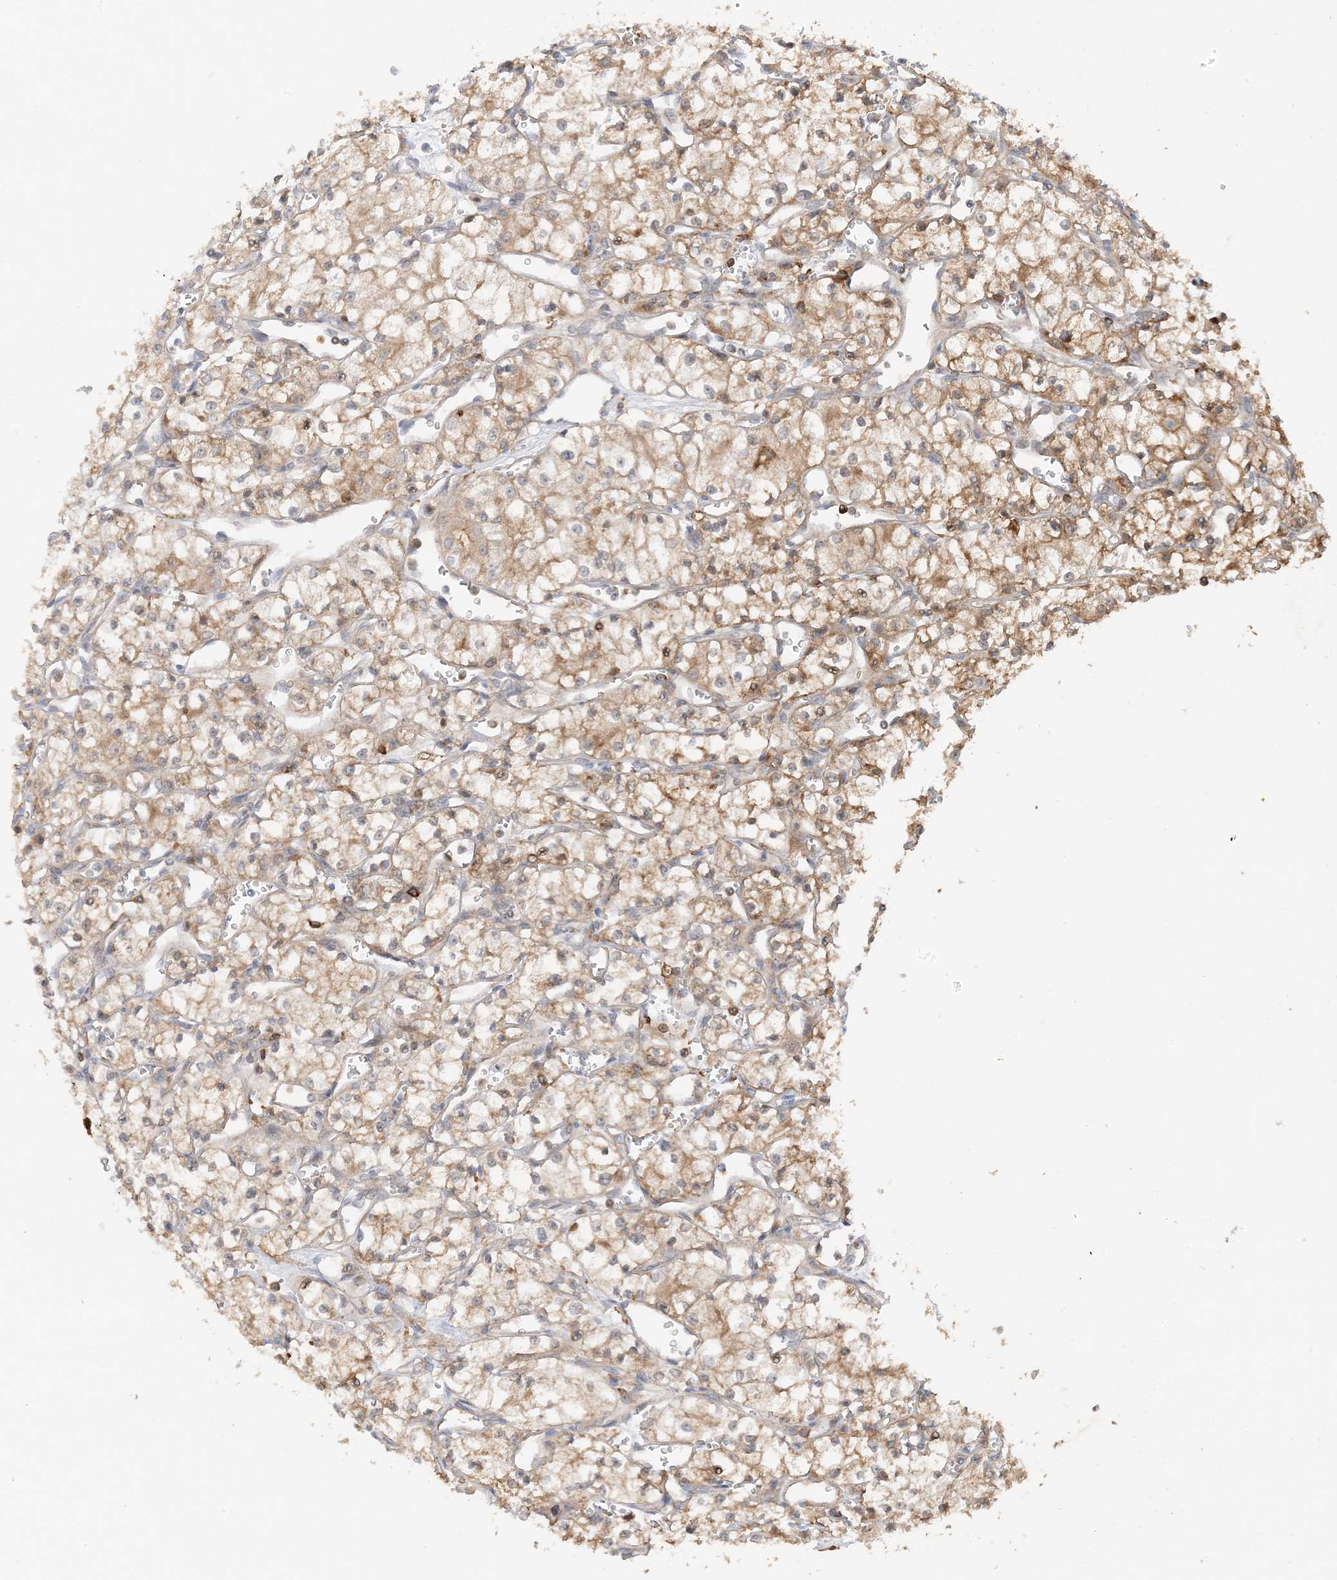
{"staining": {"intensity": "moderate", "quantity": ">75%", "location": "cytoplasmic/membranous"}, "tissue": "renal cancer", "cell_type": "Tumor cells", "image_type": "cancer", "snomed": [{"axis": "morphology", "description": "Adenocarcinoma, NOS"}, {"axis": "topography", "description": "Kidney"}], "caption": "Human adenocarcinoma (renal) stained with a protein marker reveals moderate staining in tumor cells.", "gene": "PHACTR2", "patient": {"sex": "male", "age": 59}}